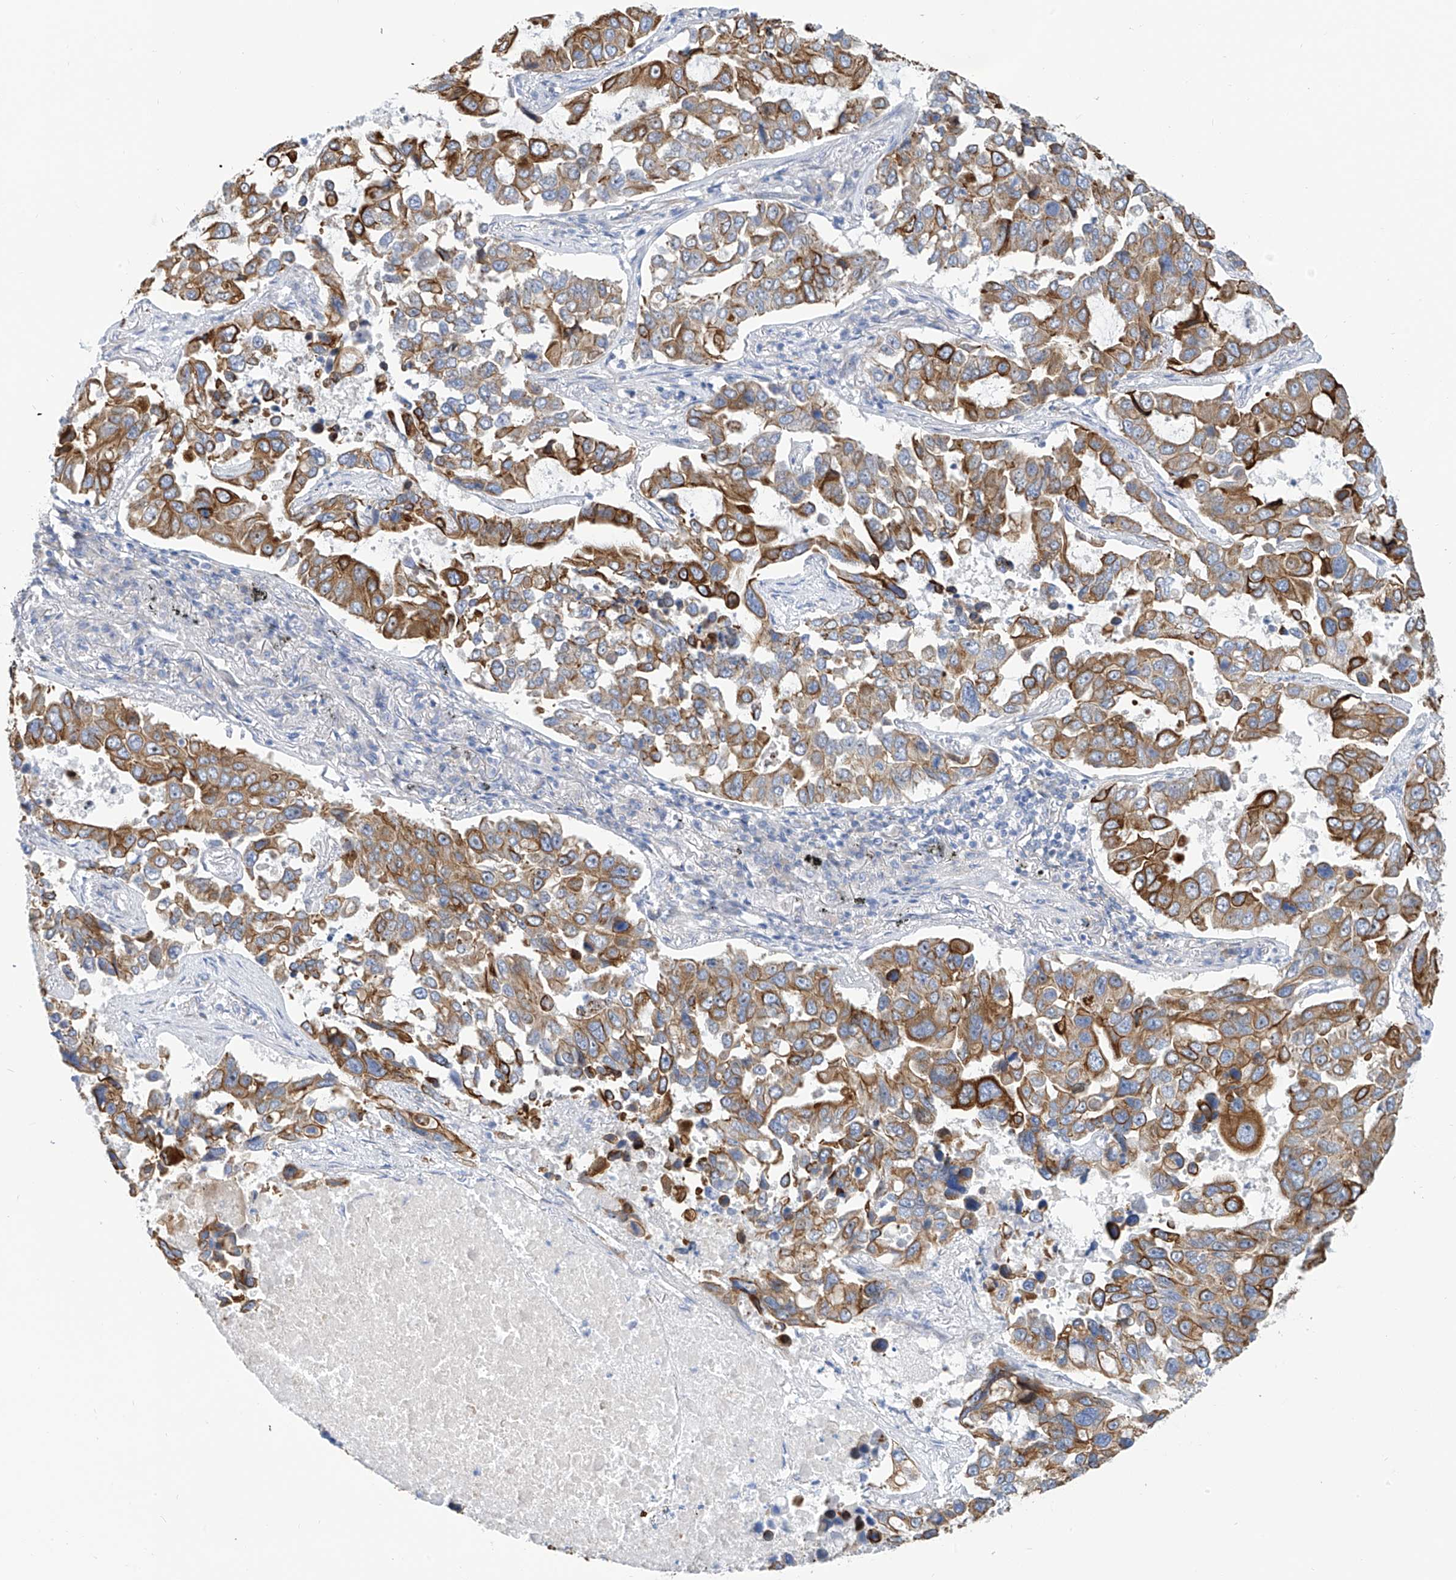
{"staining": {"intensity": "moderate", "quantity": ">75%", "location": "cytoplasmic/membranous"}, "tissue": "lung cancer", "cell_type": "Tumor cells", "image_type": "cancer", "snomed": [{"axis": "morphology", "description": "Adenocarcinoma, NOS"}, {"axis": "topography", "description": "Lung"}], "caption": "Adenocarcinoma (lung) stained with a brown dye reveals moderate cytoplasmic/membranous positive positivity in about >75% of tumor cells.", "gene": "PIK3C2B", "patient": {"sex": "male", "age": 64}}